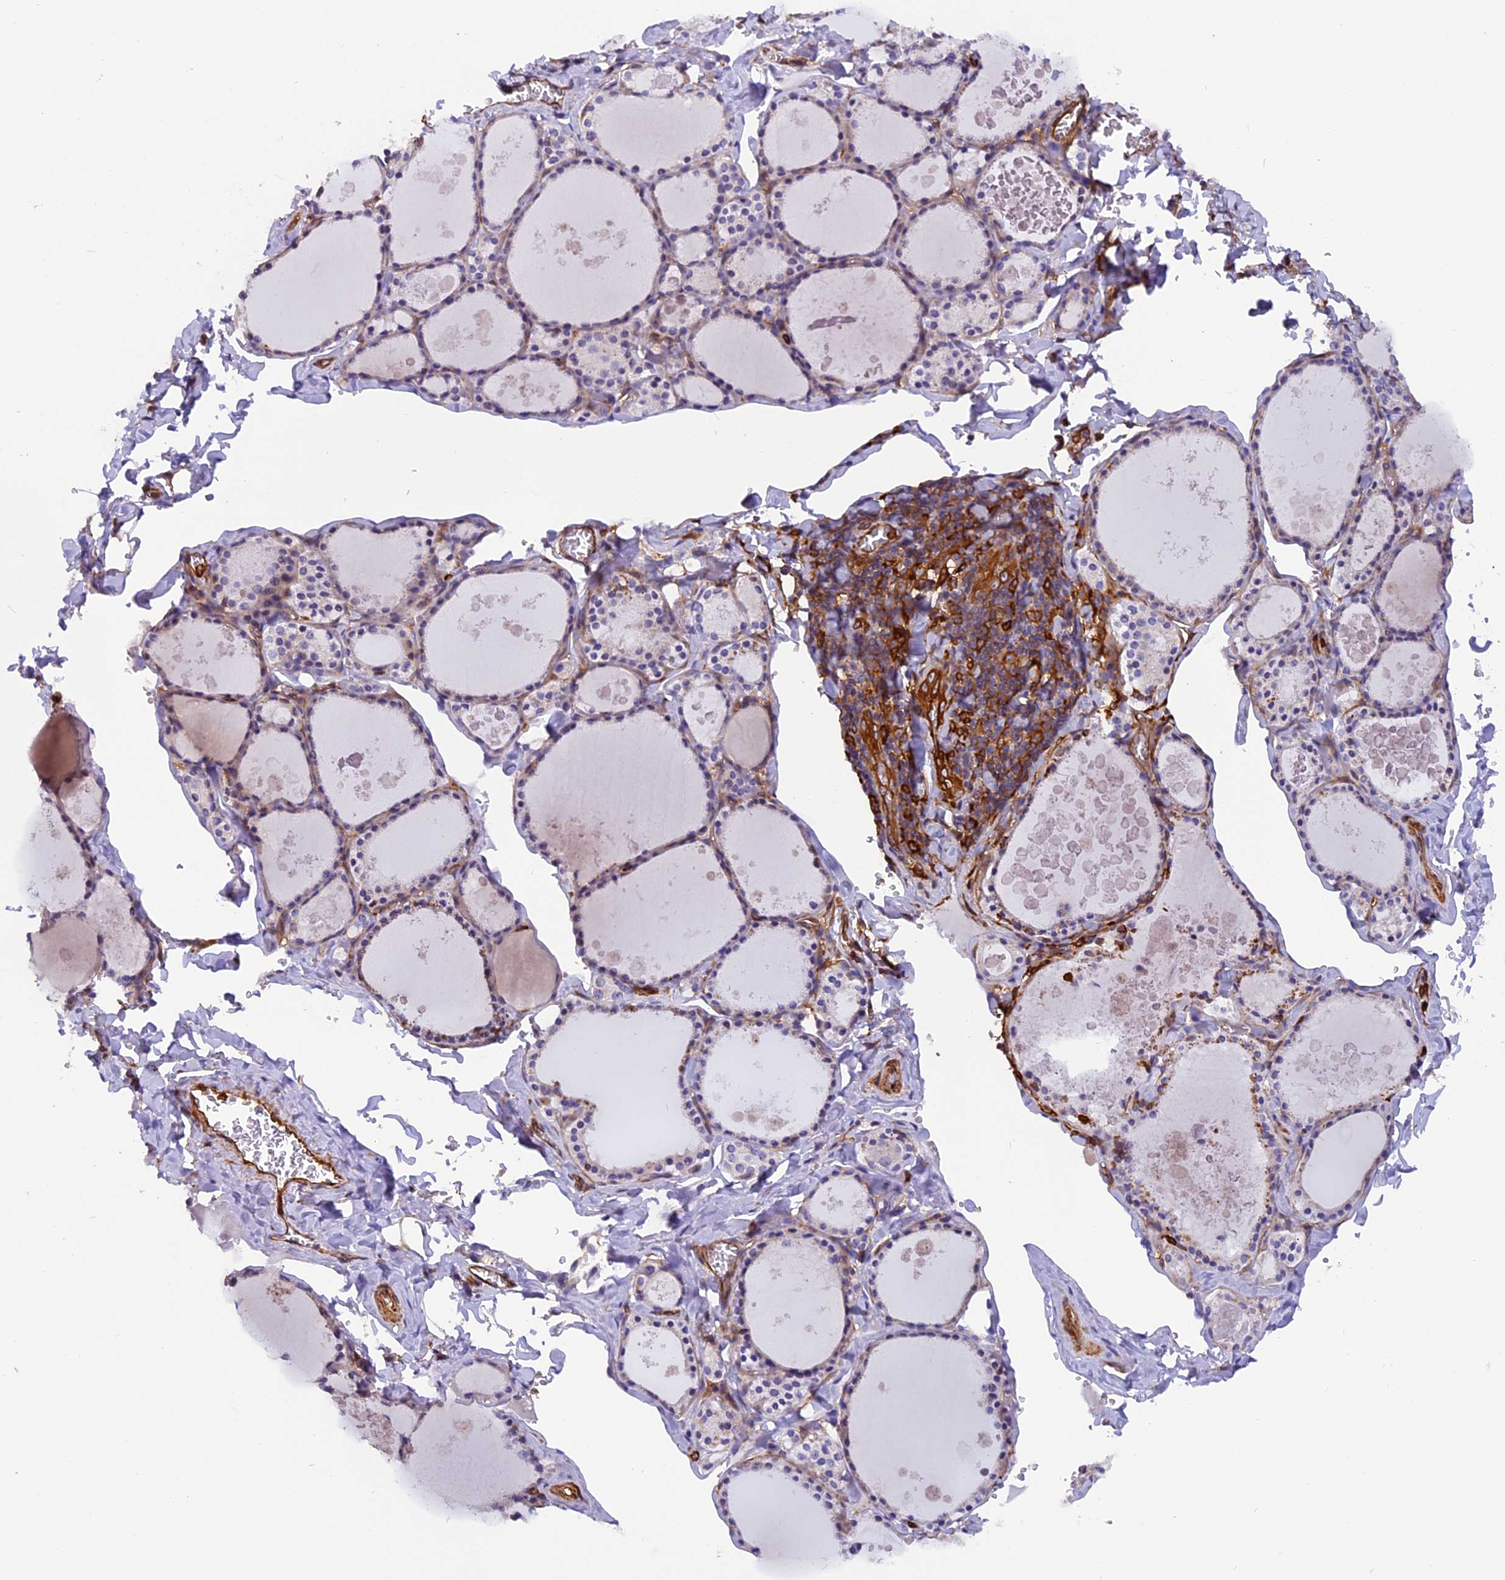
{"staining": {"intensity": "weak", "quantity": "<25%", "location": "cytoplasmic/membranous"}, "tissue": "thyroid gland", "cell_type": "Glandular cells", "image_type": "normal", "snomed": [{"axis": "morphology", "description": "Normal tissue, NOS"}, {"axis": "topography", "description": "Thyroid gland"}], "caption": "Glandular cells show no significant protein staining in benign thyroid gland. (Immunohistochemistry (ihc), brightfield microscopy, high magnification).", "gene": "EHBP1L1", "patient": {"sex": "male", "age": 56}}